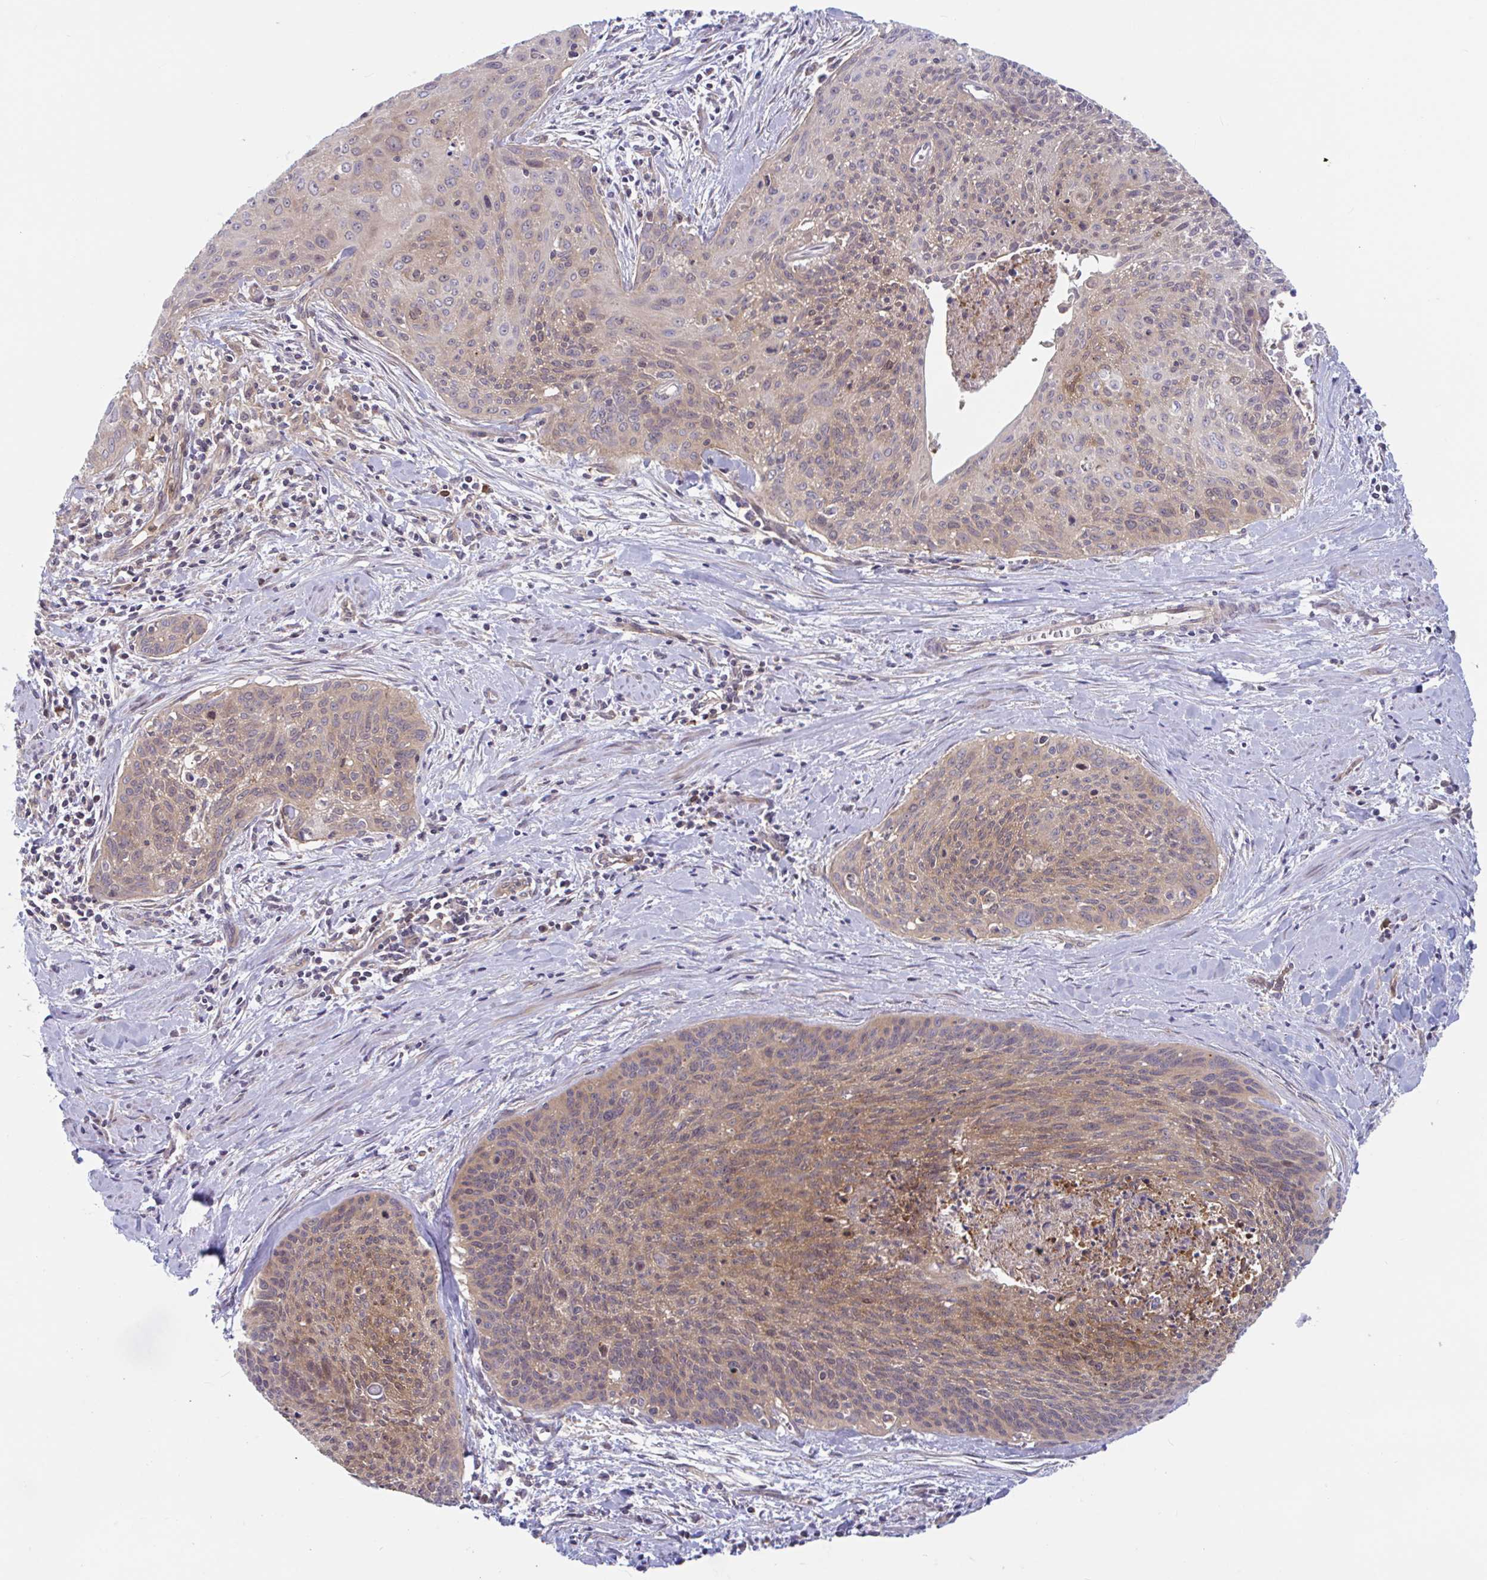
{"staining": {"intensity": "moderate", "quantity": "25%-75%", "location": "cytoplasmic/membranous,nuclear"}, "tissue": "cervical cancer", "cell_type": "Tumor cells", "image_type": "cancer", "snomed": [{"axis": "morphology", "description": "Squamous cell carcinoma, NOS"}, {"axis": "topography", "description": "Cervix"}], "caption": "Tumor cells exhibit medium levels of moderate cytoplasmic/membranous and nuclear expression in about 25%-75% of cells in human cervical cancer (squamous cell carcinoma).", "gene": "LMNTD2", "patient": {"sex": "female", "age": 55}}